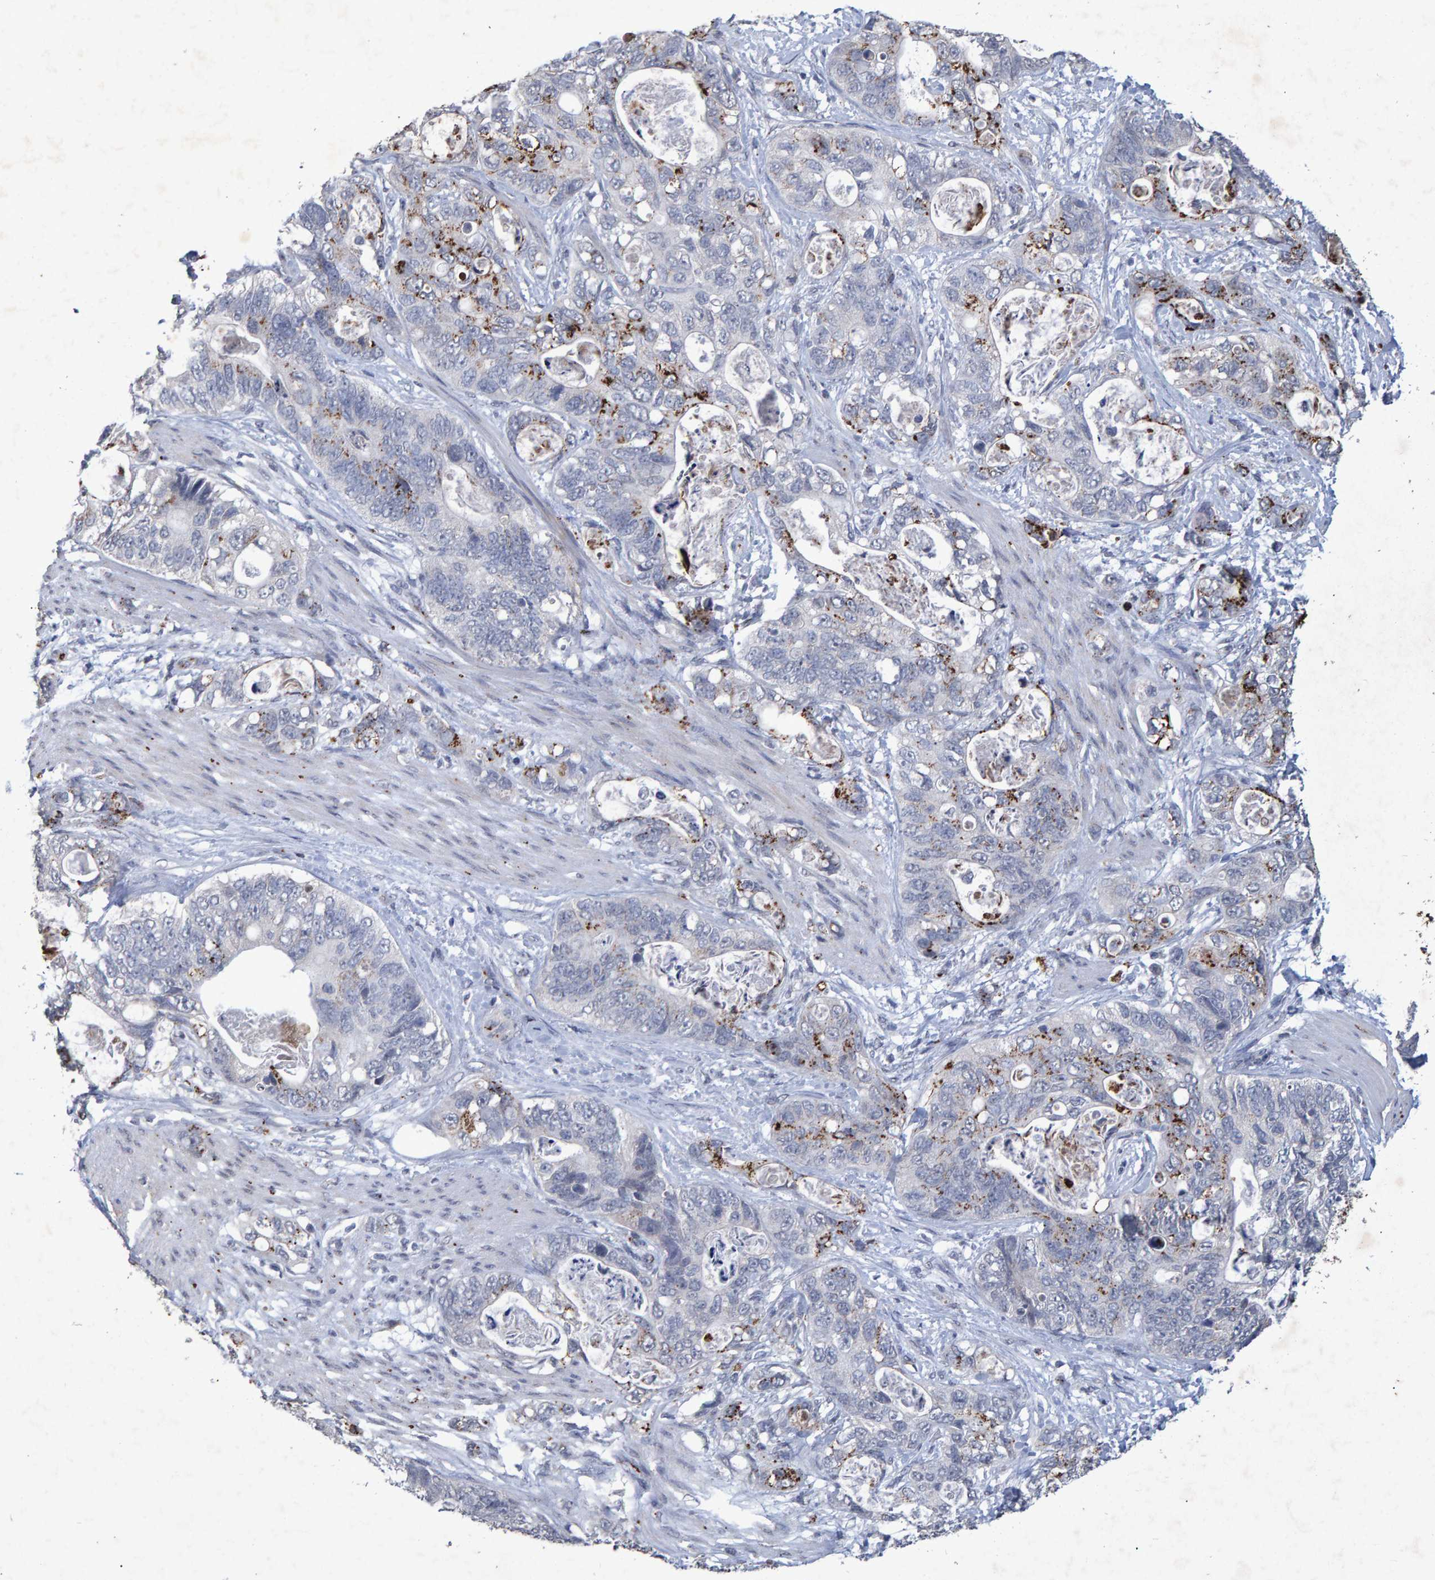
{"staining": {"intensity": "moderate", "quantity": "<25%", "location": "cytoplasmic/membranous"}, "tissue": "stomach cancer", "cell_type": "Tumor cells", "image_type": "cancer", "snomed": [{"axis": "morphology", "description": "Normal tissue, NOS"}, {"axis": "morphology", "description": "Adenocarcinoma, NOS"}, {"axis": "topography", "description": "Stomach"}], "caption": "High-power microscopy captured an IHC micrograph of adenocarcinoma (stomach), revealing moderate cytoplasmic/membranous positivity in approximately <25% of tumor cells.", "gene": "GALC", "patient": {"sex": "female", "age": 89}}